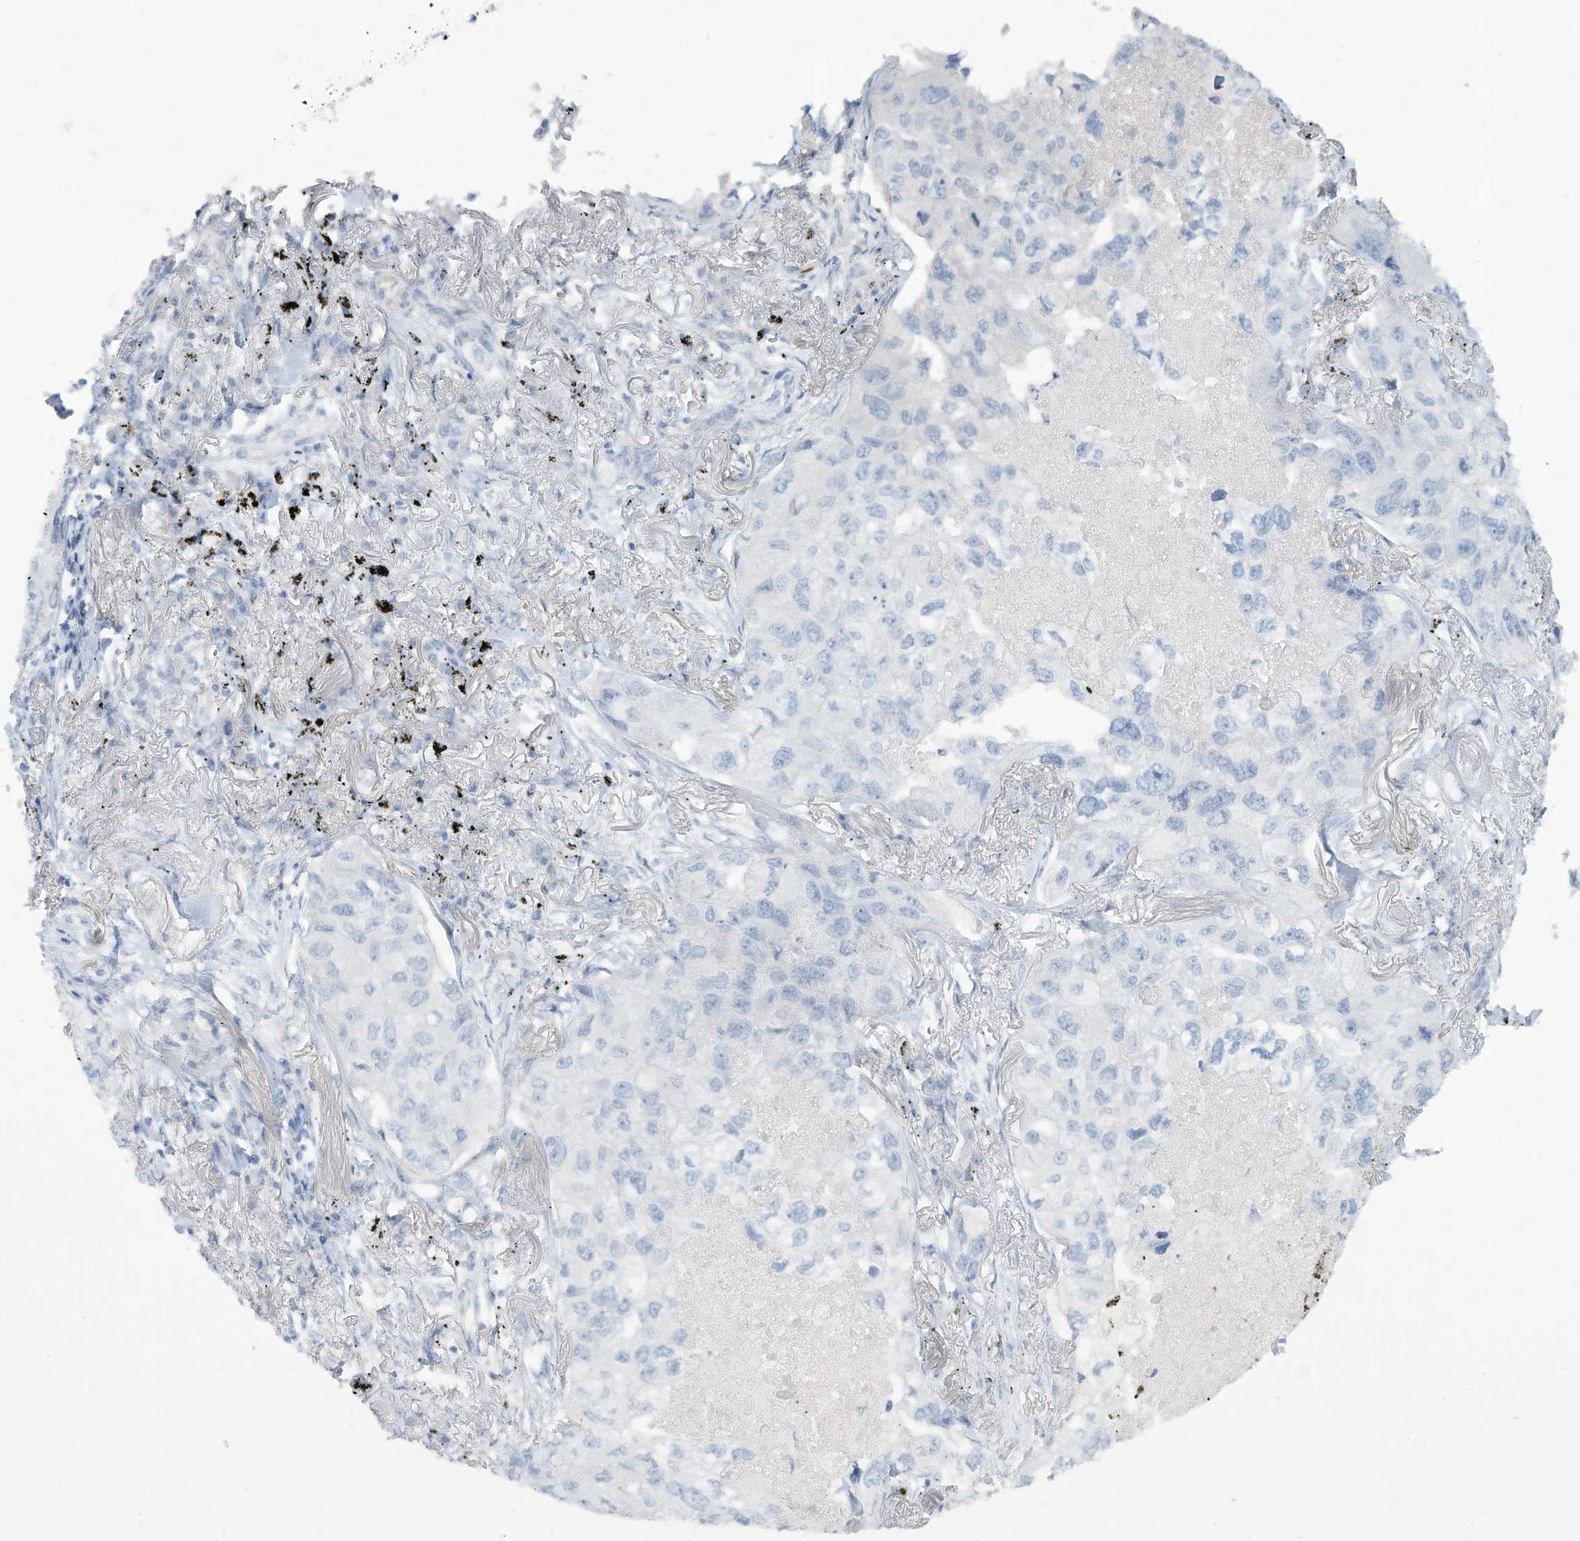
{"staining": {"intensity": "negative", "quantity": "none", "location": "none"}, "tissue": "lung cancer", "cell_type": "Tumor cells", "image_type": "cancer", "snomed": [{"axis": "morphology", "description": "Adenocarcinoma, NOS"}, {"axis": "topography", "description": "Lung"}], "caption": "Tumor cells show no significant staining in adenocarcinoma (lung). (DAB immunohistochemistry, high magnification).", "gene": "ERI2", "patient": {"sex": "male", "age": 65}}